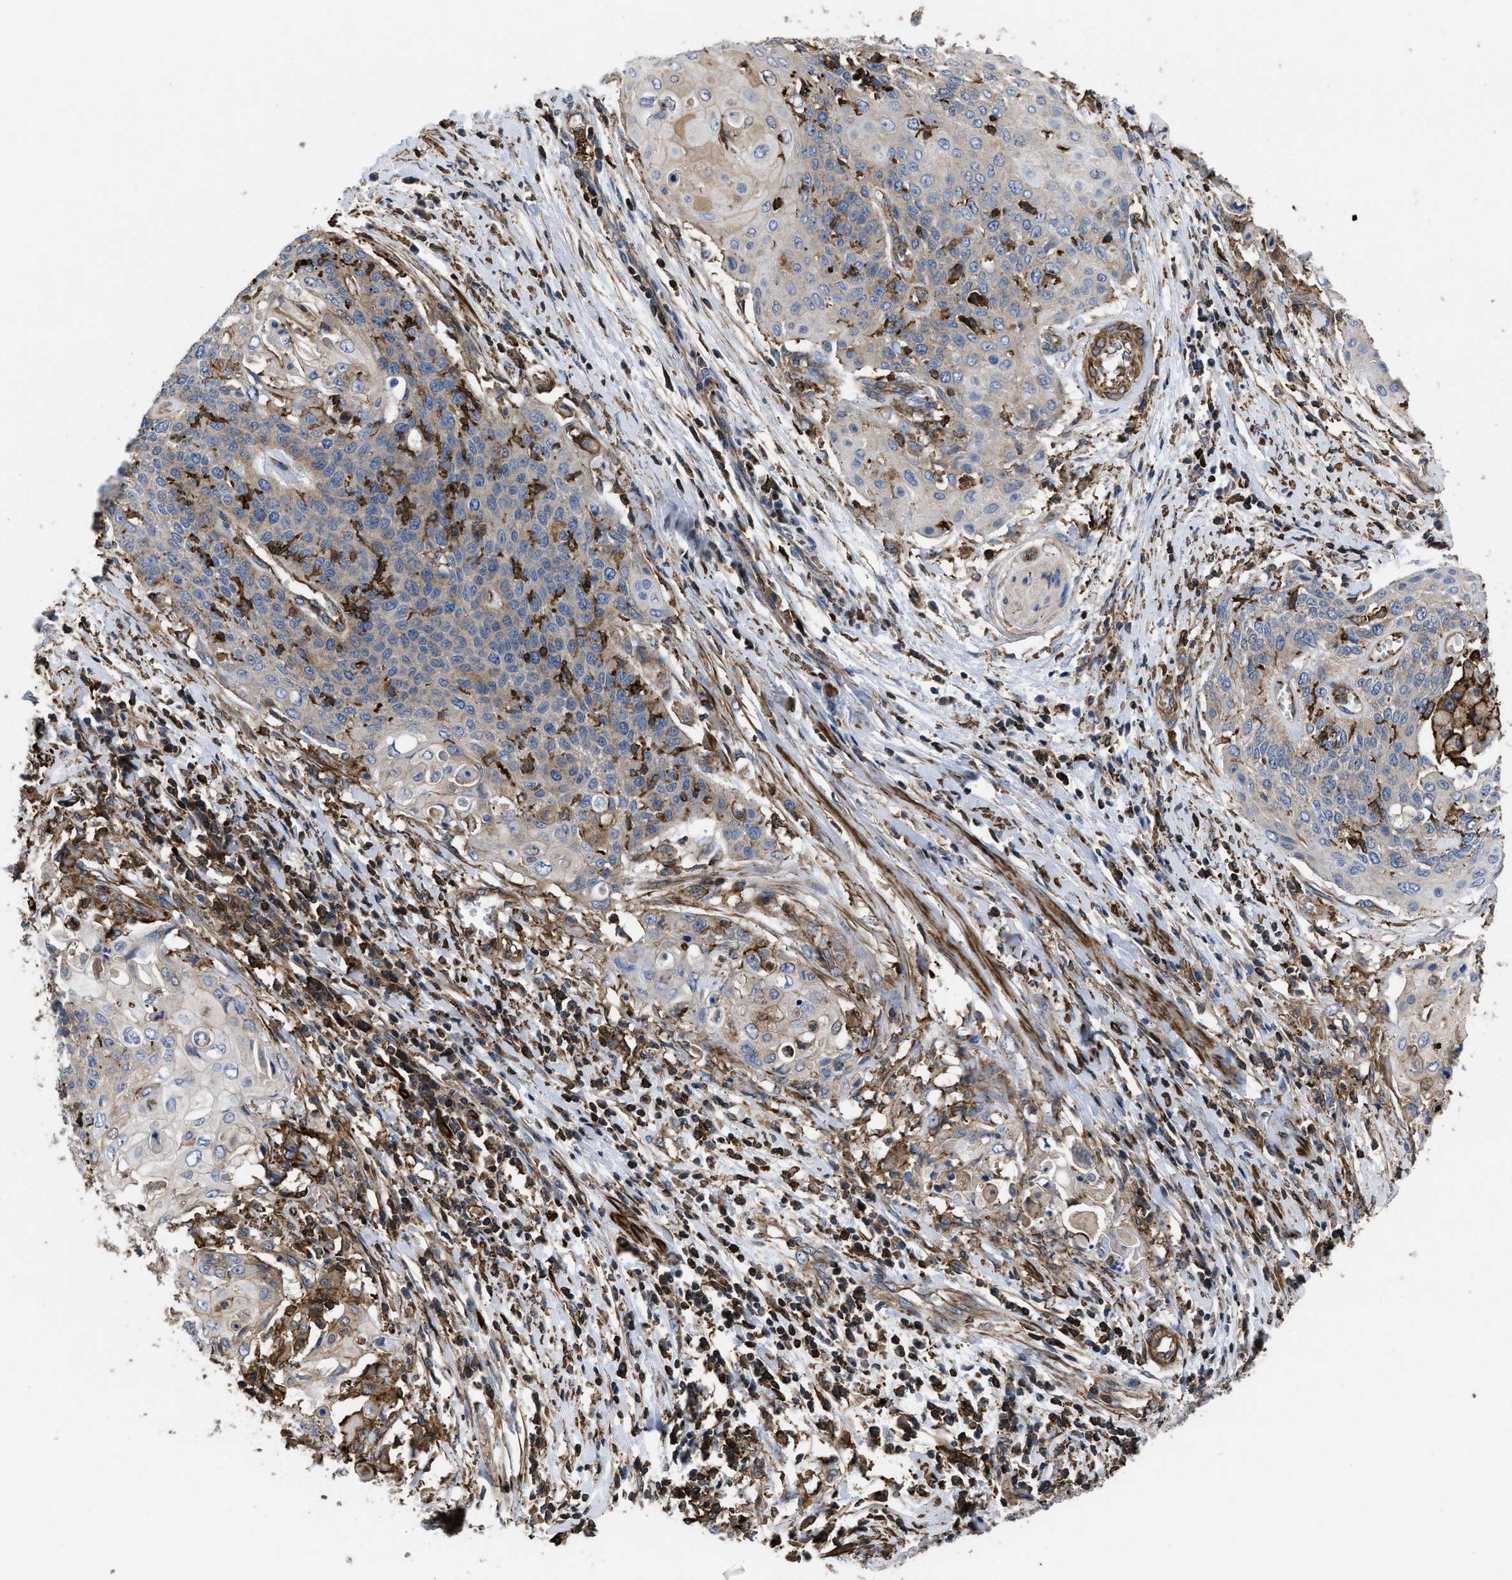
{"staining": {"intensity": "weak", "quantity": "<25%", "location": "cytoplasmic/membranous"}, "tissue": "cervical cancer", "cell_type": "Tumor cells", "image_type": "cancer", "snomed": [{"axis": "morphology", "description": "Squamous cell carcinoma, NOS"}, {"axis": "topography", "description": "Cervix"}], "caption": "A micrograph of human cervical cancer is negative for staining in tumor cells.", "gene": "SCUBE2", "patient": {"sex": "female", "age": 39}}